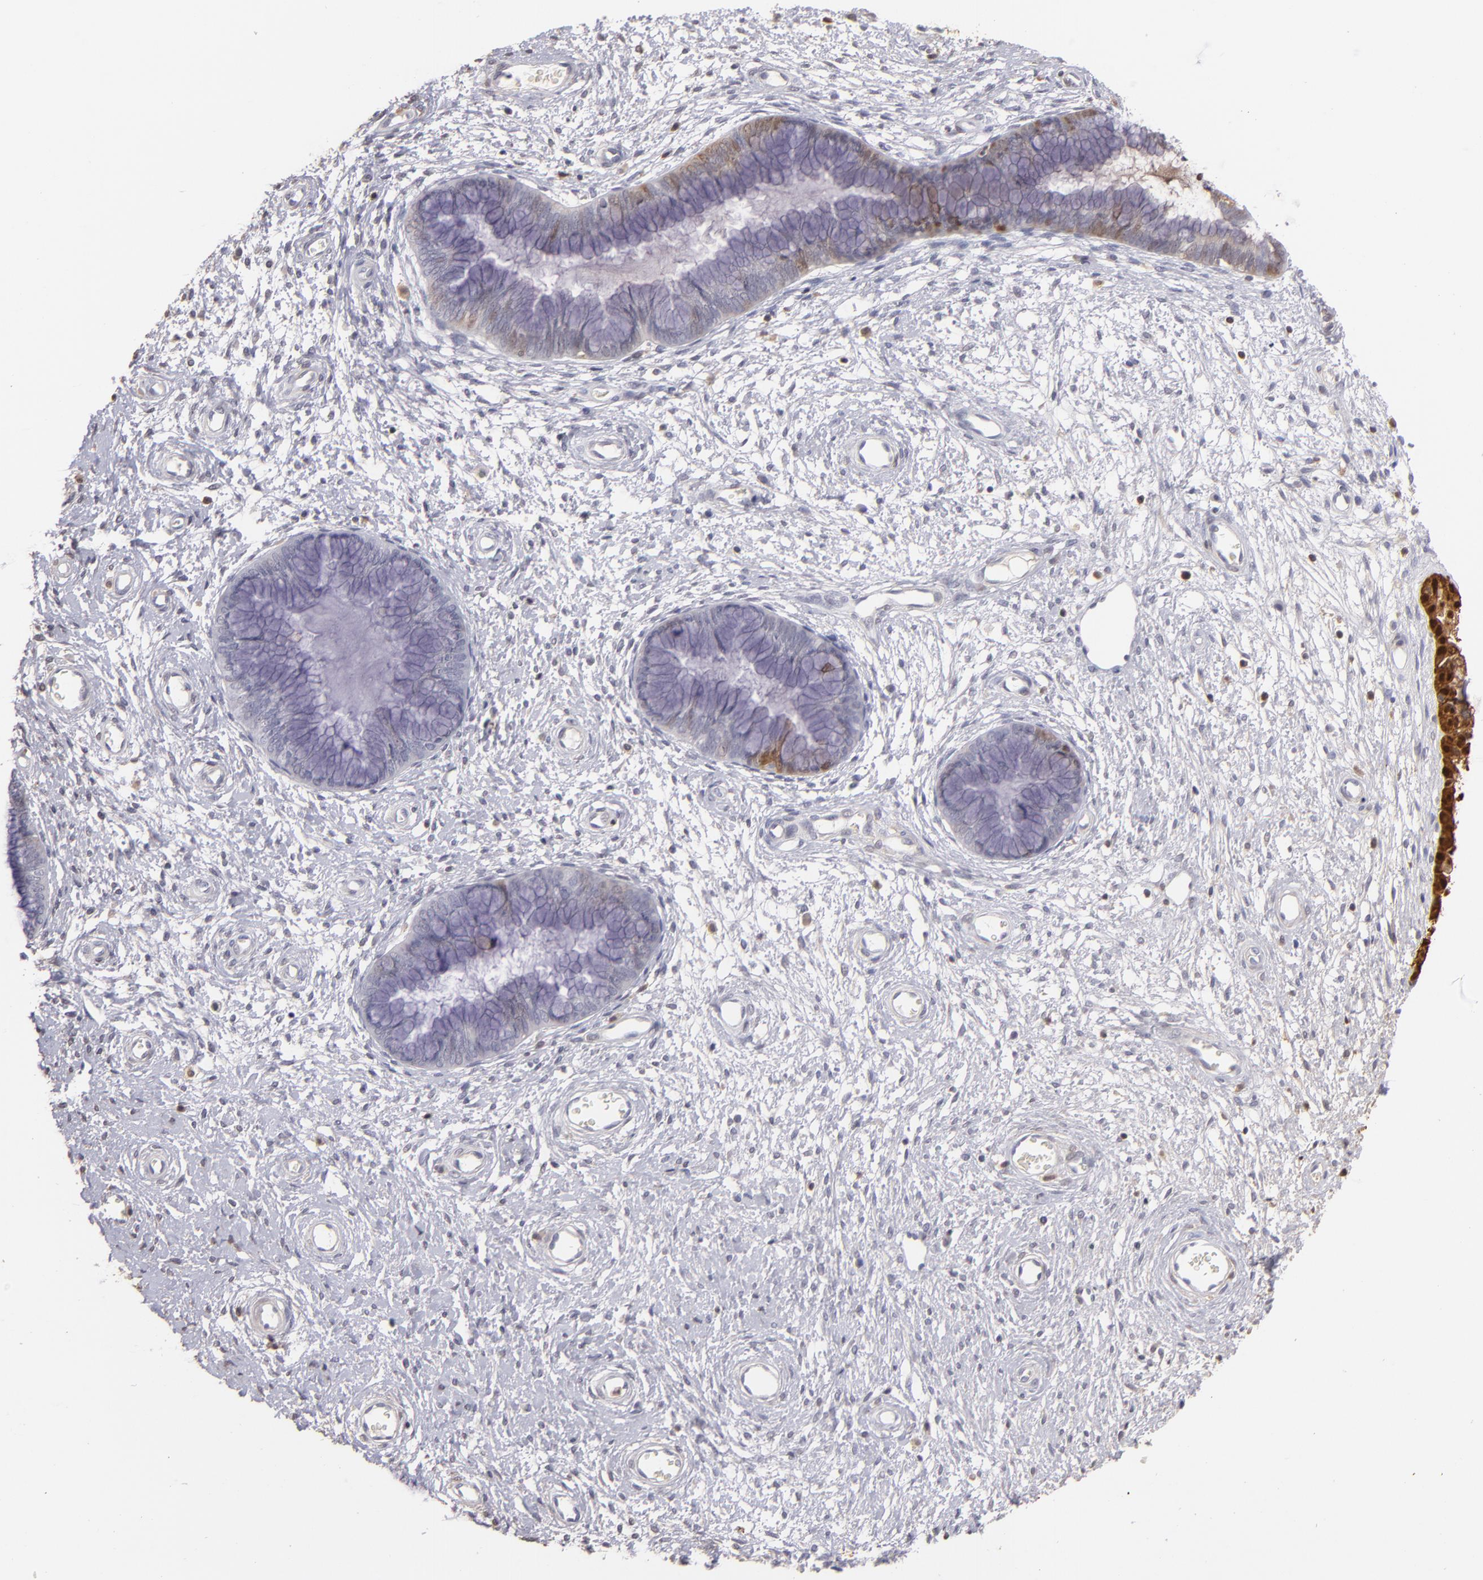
{"staining": {"intensity": "moderate", "quantity": "<25%", "location": "cytoplasmic/membranous,nuclear"}, "tissue": "cervix", "cell_type": "Glandular cells", "image_type": "normal", "snomed": [{"axis": "morphology", "description": "Normal tissue, NOS"}, {"axis": "topography", "description": "Cervix"}], "caption": "Immunohistochemical staining of normal human cervix reveals low levels of moderate cytoplasmic/membranous,nuclear staining in approximately <25% of glandular cells. The protein of interest is shown in brown color, while the nuclei are stained blue.", "gene": "S100A2", "patient": {"sex": "female", "age": 55}}